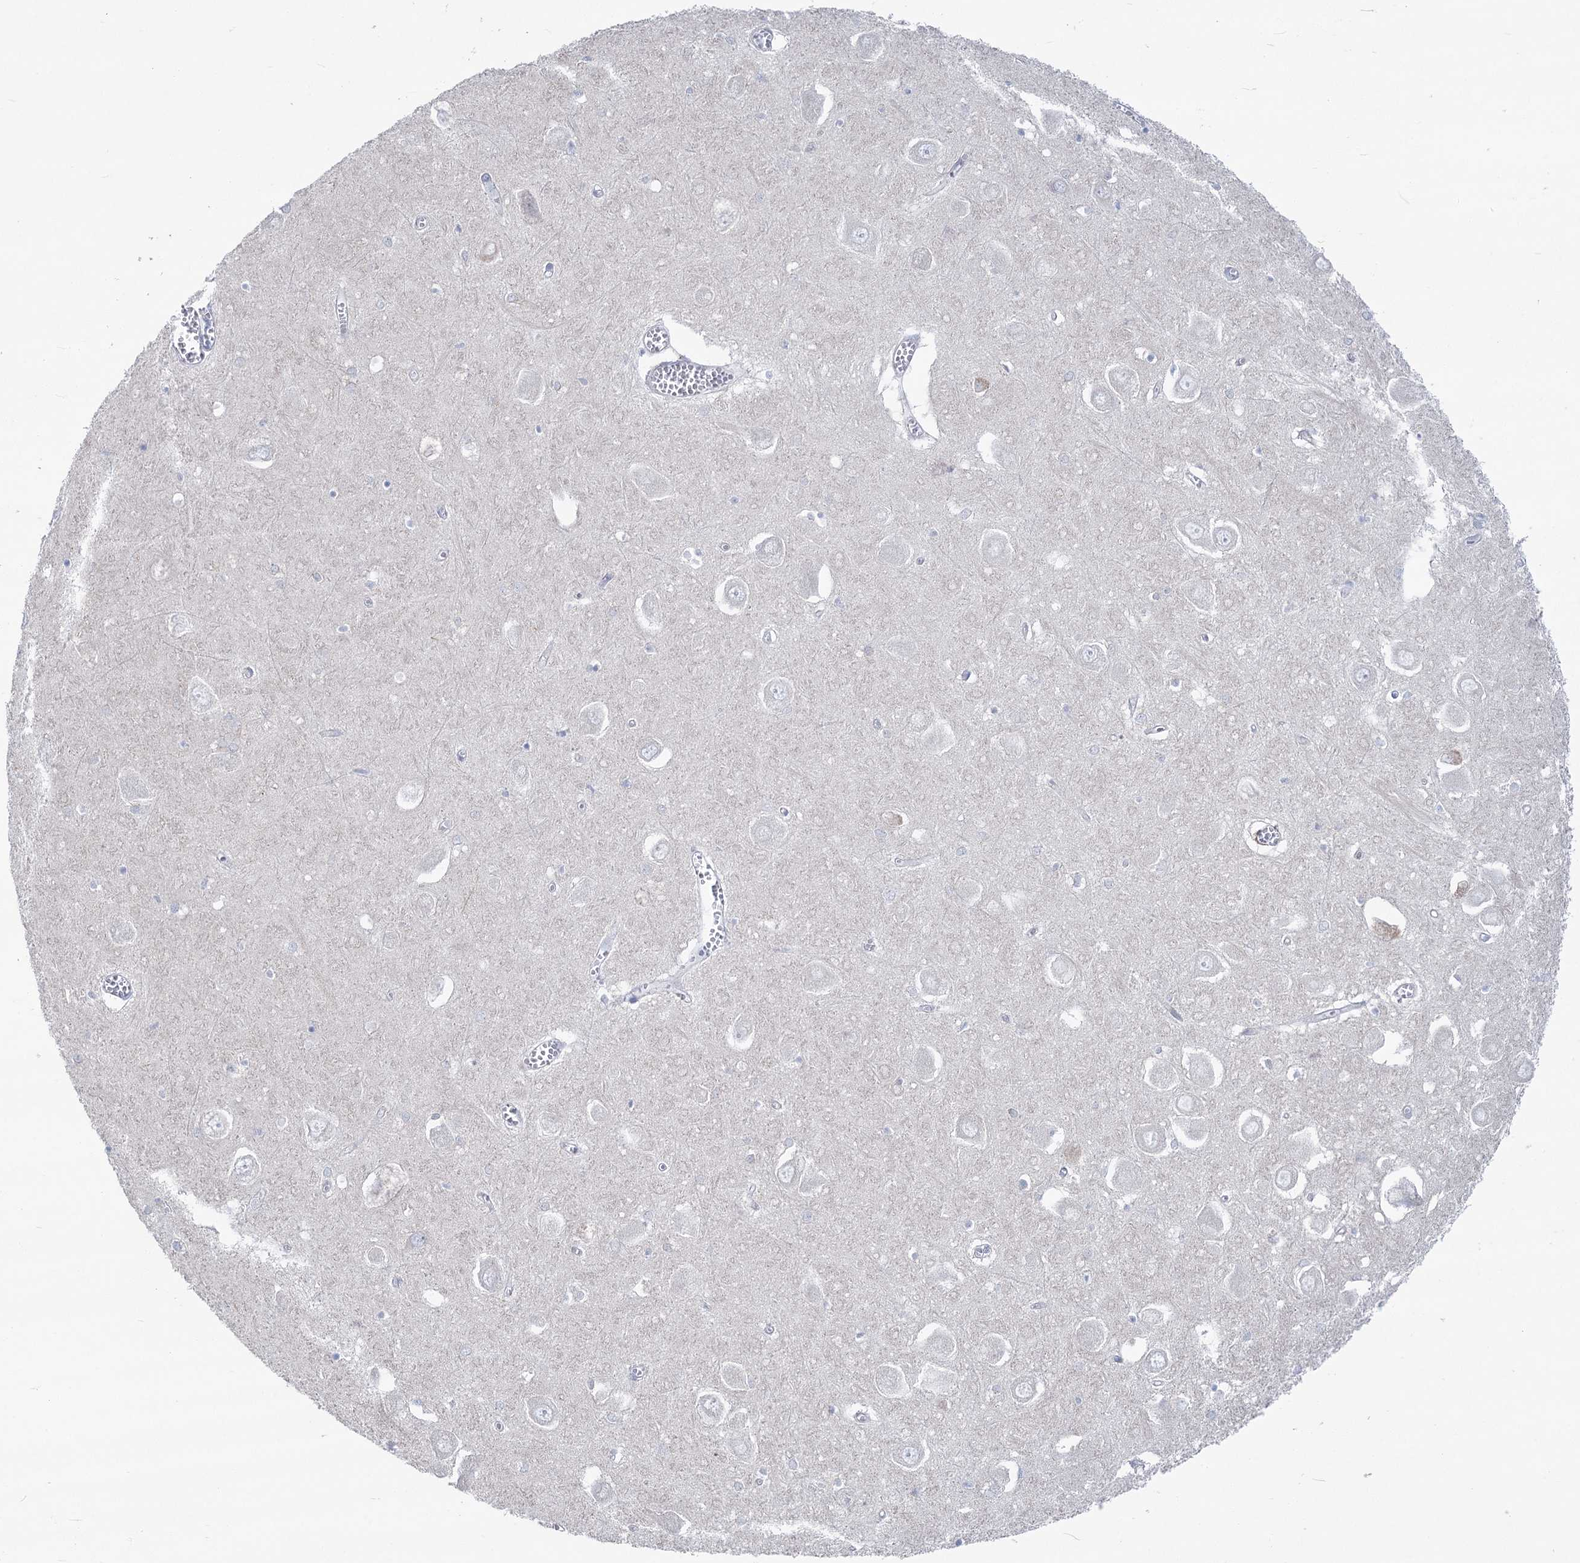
{"staining": {"intensity": "negative", "quantity": "none", "location": "none"}, "tissue": "hippocampus", "cell_type": "Glial cells", "image_type": "normal", "snomed": [{"axis": "morphology", "description": "Normal tissue, NOS"}, {"axis": "topography", "description": "Hippocampus"}], "caption": "A photomicrograph of hippocampus stained for a protein demonstrates no brown staining in glial cells. The staining is performed using DAB brown chromogen with nuclei counter-stained in using hematoxylin.", "gene": "YTHDC2", "patient": {"sex": "male", "age": 70}}